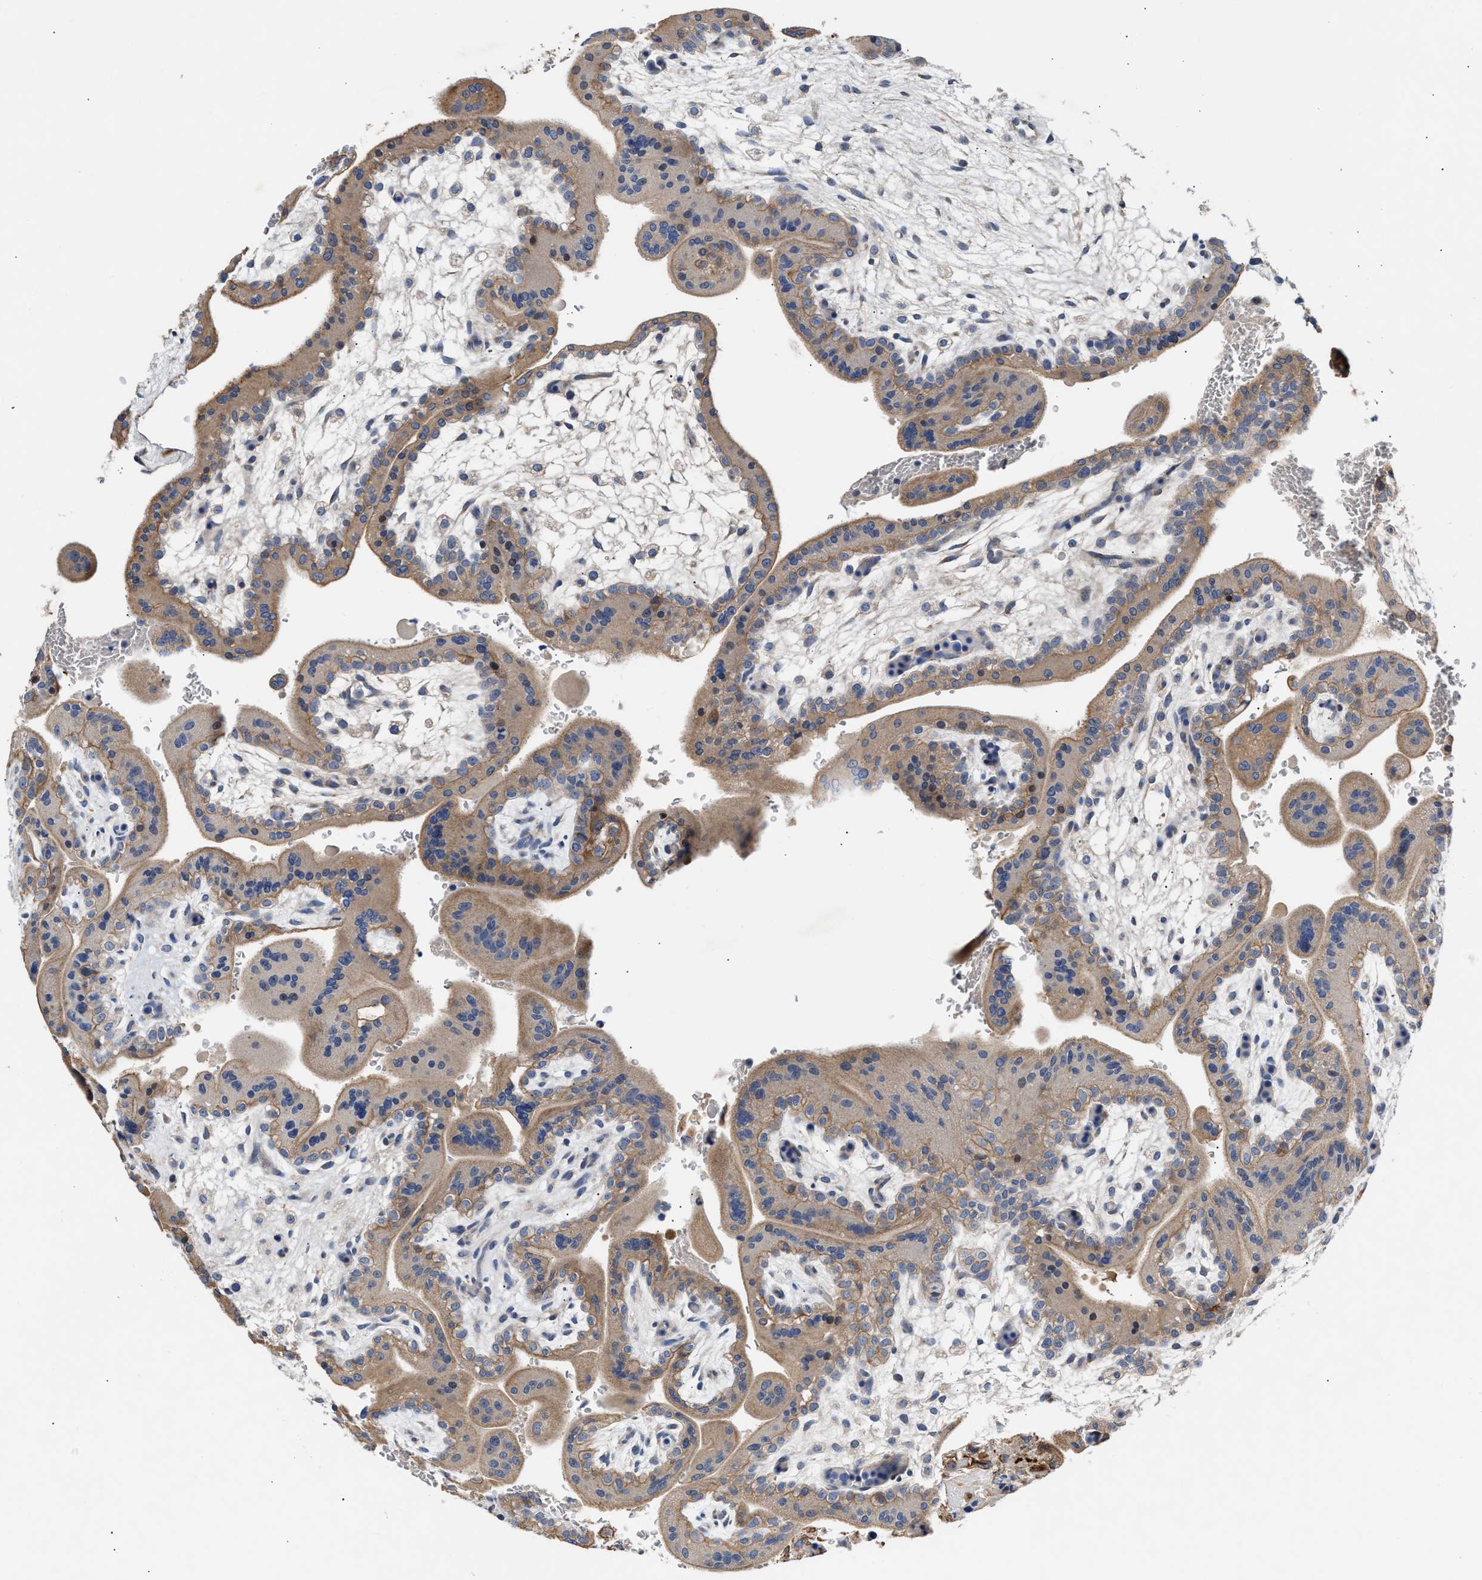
{"staining": {"intensity": "strong", "quantity": ">75%", "location": "cytoplasmic/membranous"}, "tissue": "placenta", "cell_type": "Decidual cells", "image_type": "normal", "snomed": [{"axis": "morphology", "description": "Normal tissue, NOS"}, {"axis": "topography", "description": "Placenta"}], "caption": "DAB immunohistochemical staining of unremarkable human placenta shows strong cytoplasmic/membranous protein positivity in about >75% of decidual cells. (IHC, brightfield microscopy, high magnification).", "gene": "CCDC146", "patient": {"sex": "female", "age": 35}}